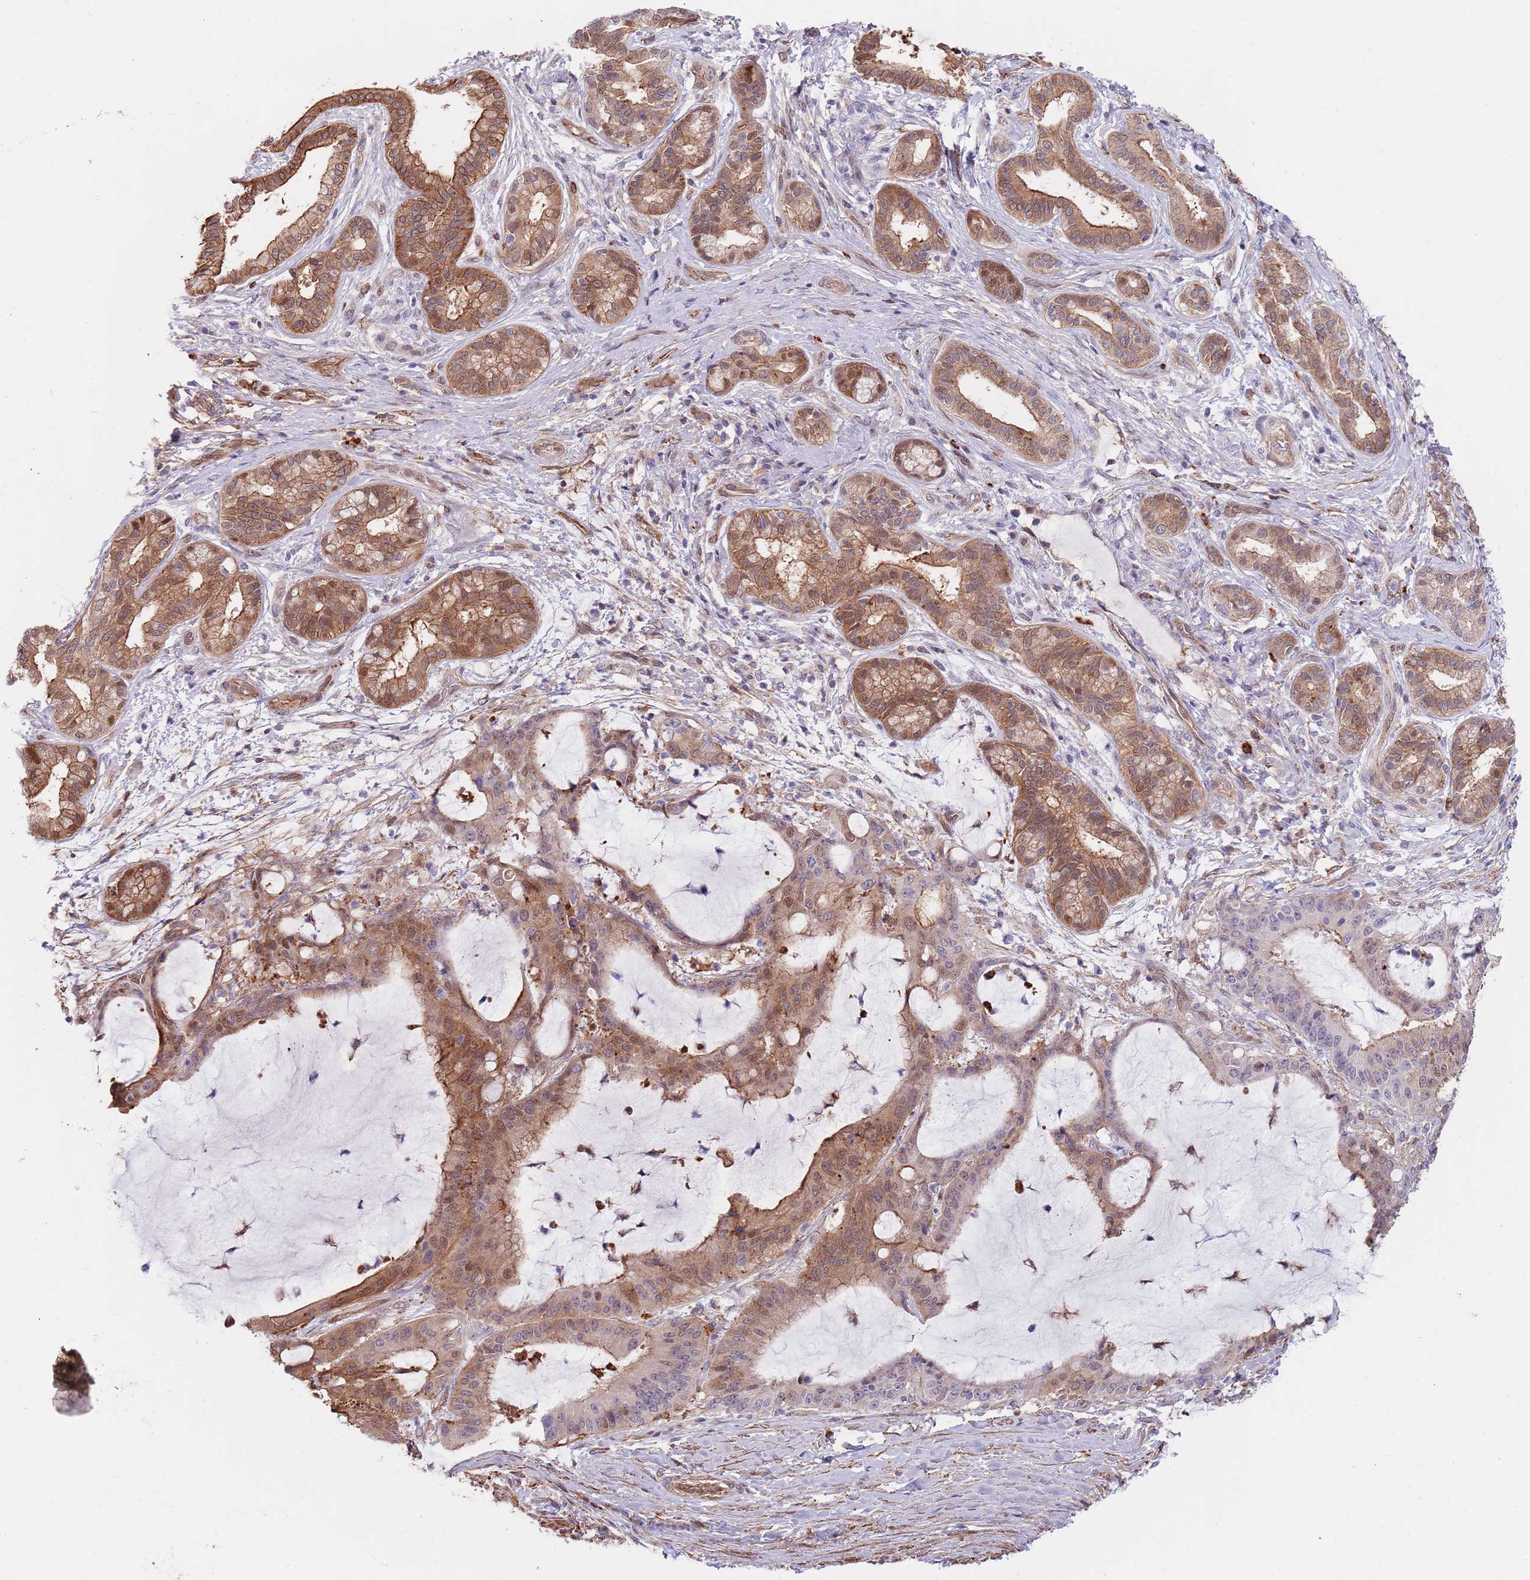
{"staining": {"intensity": "moderate", "quantity": ">75%", "location": "cytoplasmic/membranous,nuclear"}, "tissue": "liver cancer", "cell_type": "Tumor cells", "image_type": "cancer", "snomed": [{"axis": "morphology", "description": "Normal tissue, NOS"}, {"axis": "morphology", "description": "Cholangiocarcinoma"}, {"axis": "topography", "description": "Liver"}, {"axis": "topography", "description": "Peripheral nerve tissue"}], "caption": "About >75% of tumor cells in cholangiocarcinoma (liver) exhibit moderate cytoplasmic/membranous and nuclear protein expression as visualized by brown immunohistochemical staining.", "gene": "BPNT1", "patient": {"sex": "female", "age": 73}}